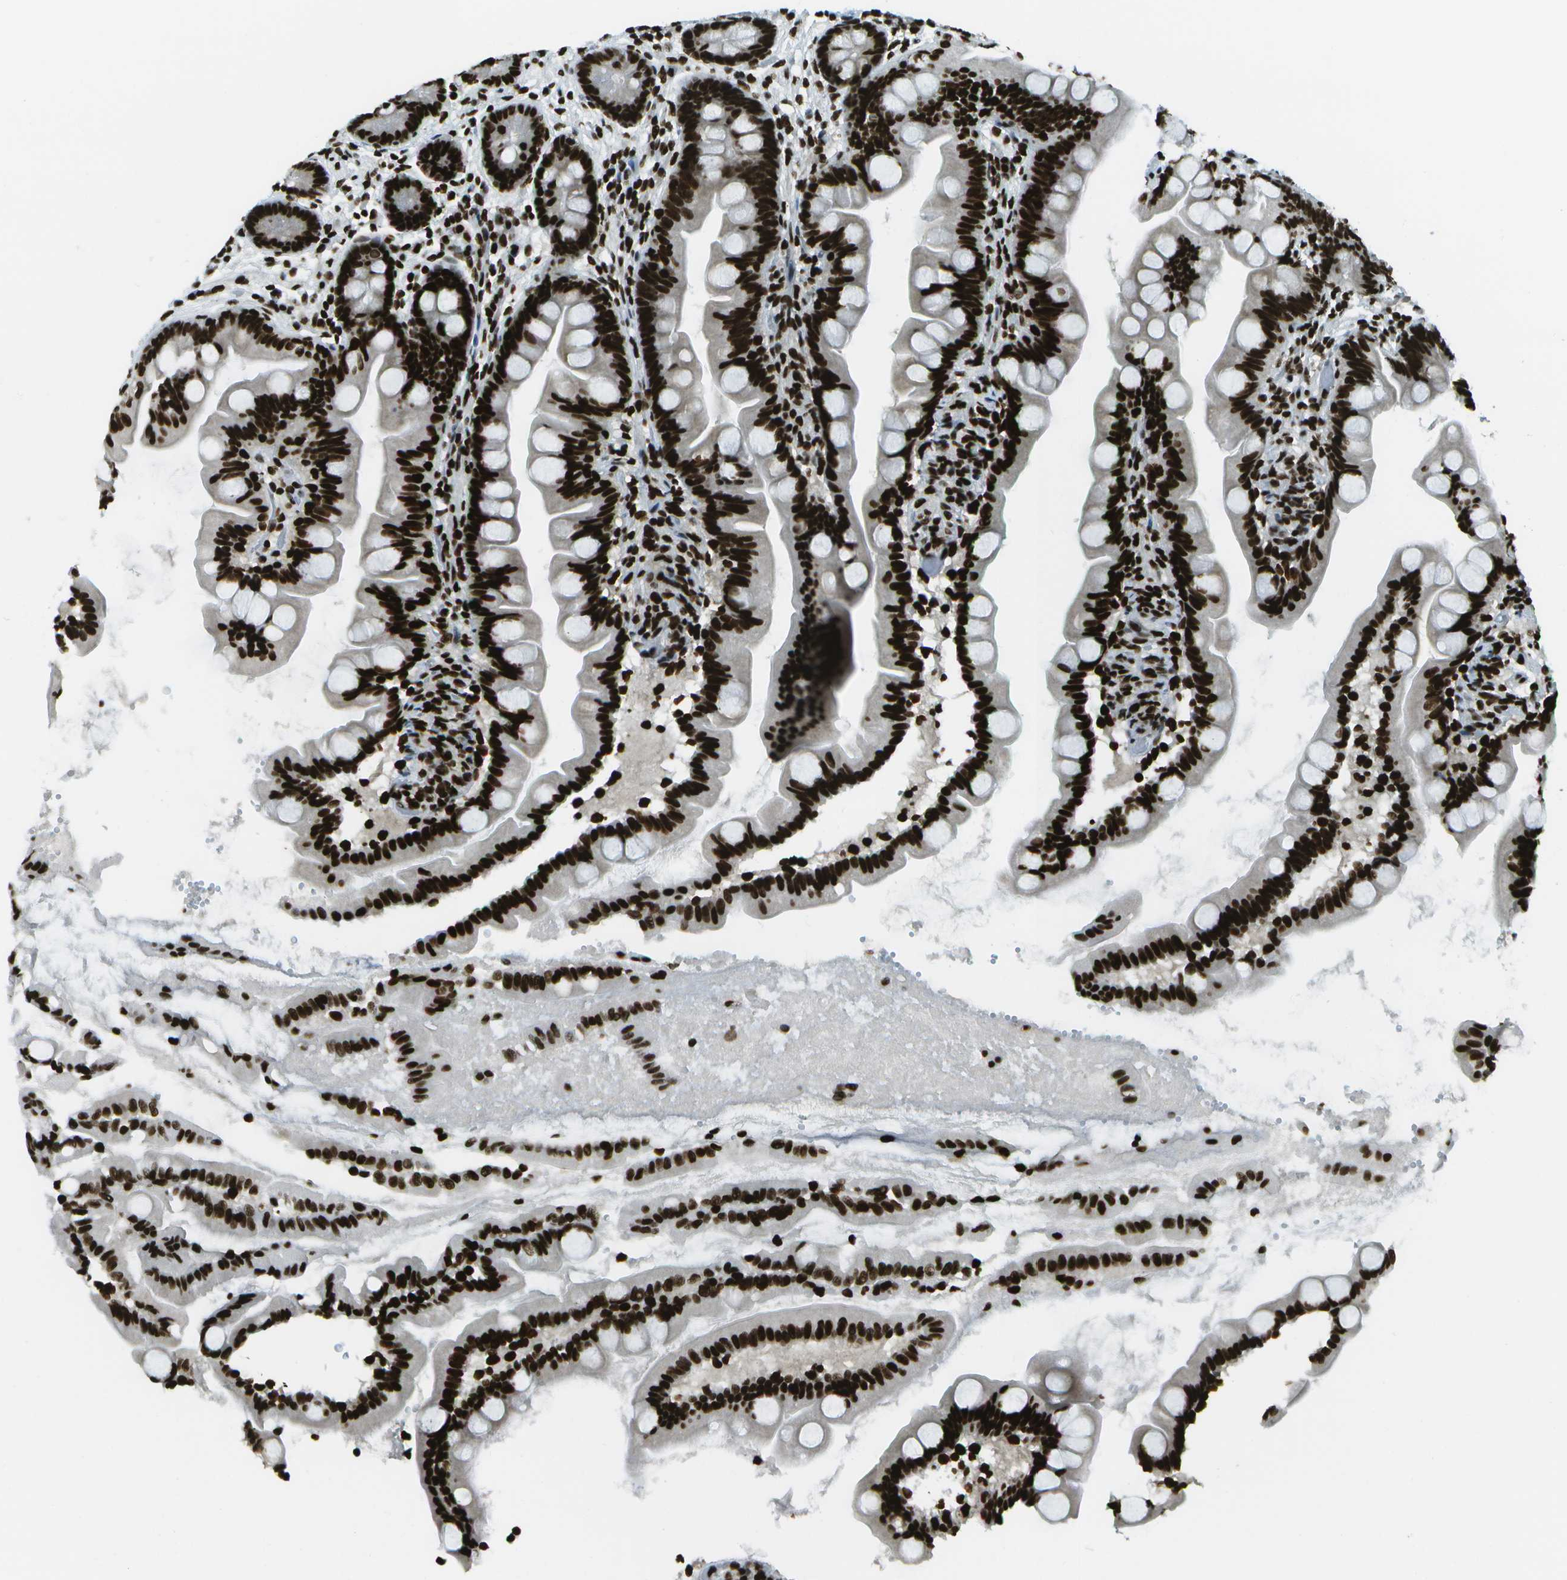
{"staining": {"intensity": "strong", "quantity": ">75%", "location": "nuclear"}, "tissue": "small intestine", "cell_type": "Glandular cells", "image_type": "normal", "snomed": [{"axis": "morphology", "description": "Normal tissue, NOS"}, {"axis": "topography", "description": "Small intestine"}], "caption": "Immunohistochemical staining of unremarkable human small intestine reveals >75% levels of strong nuclear protein positivity in approximately >75% of glandular cells.", "gene": "GLYR1", "patient": {"sex": "female", "age": 56}}